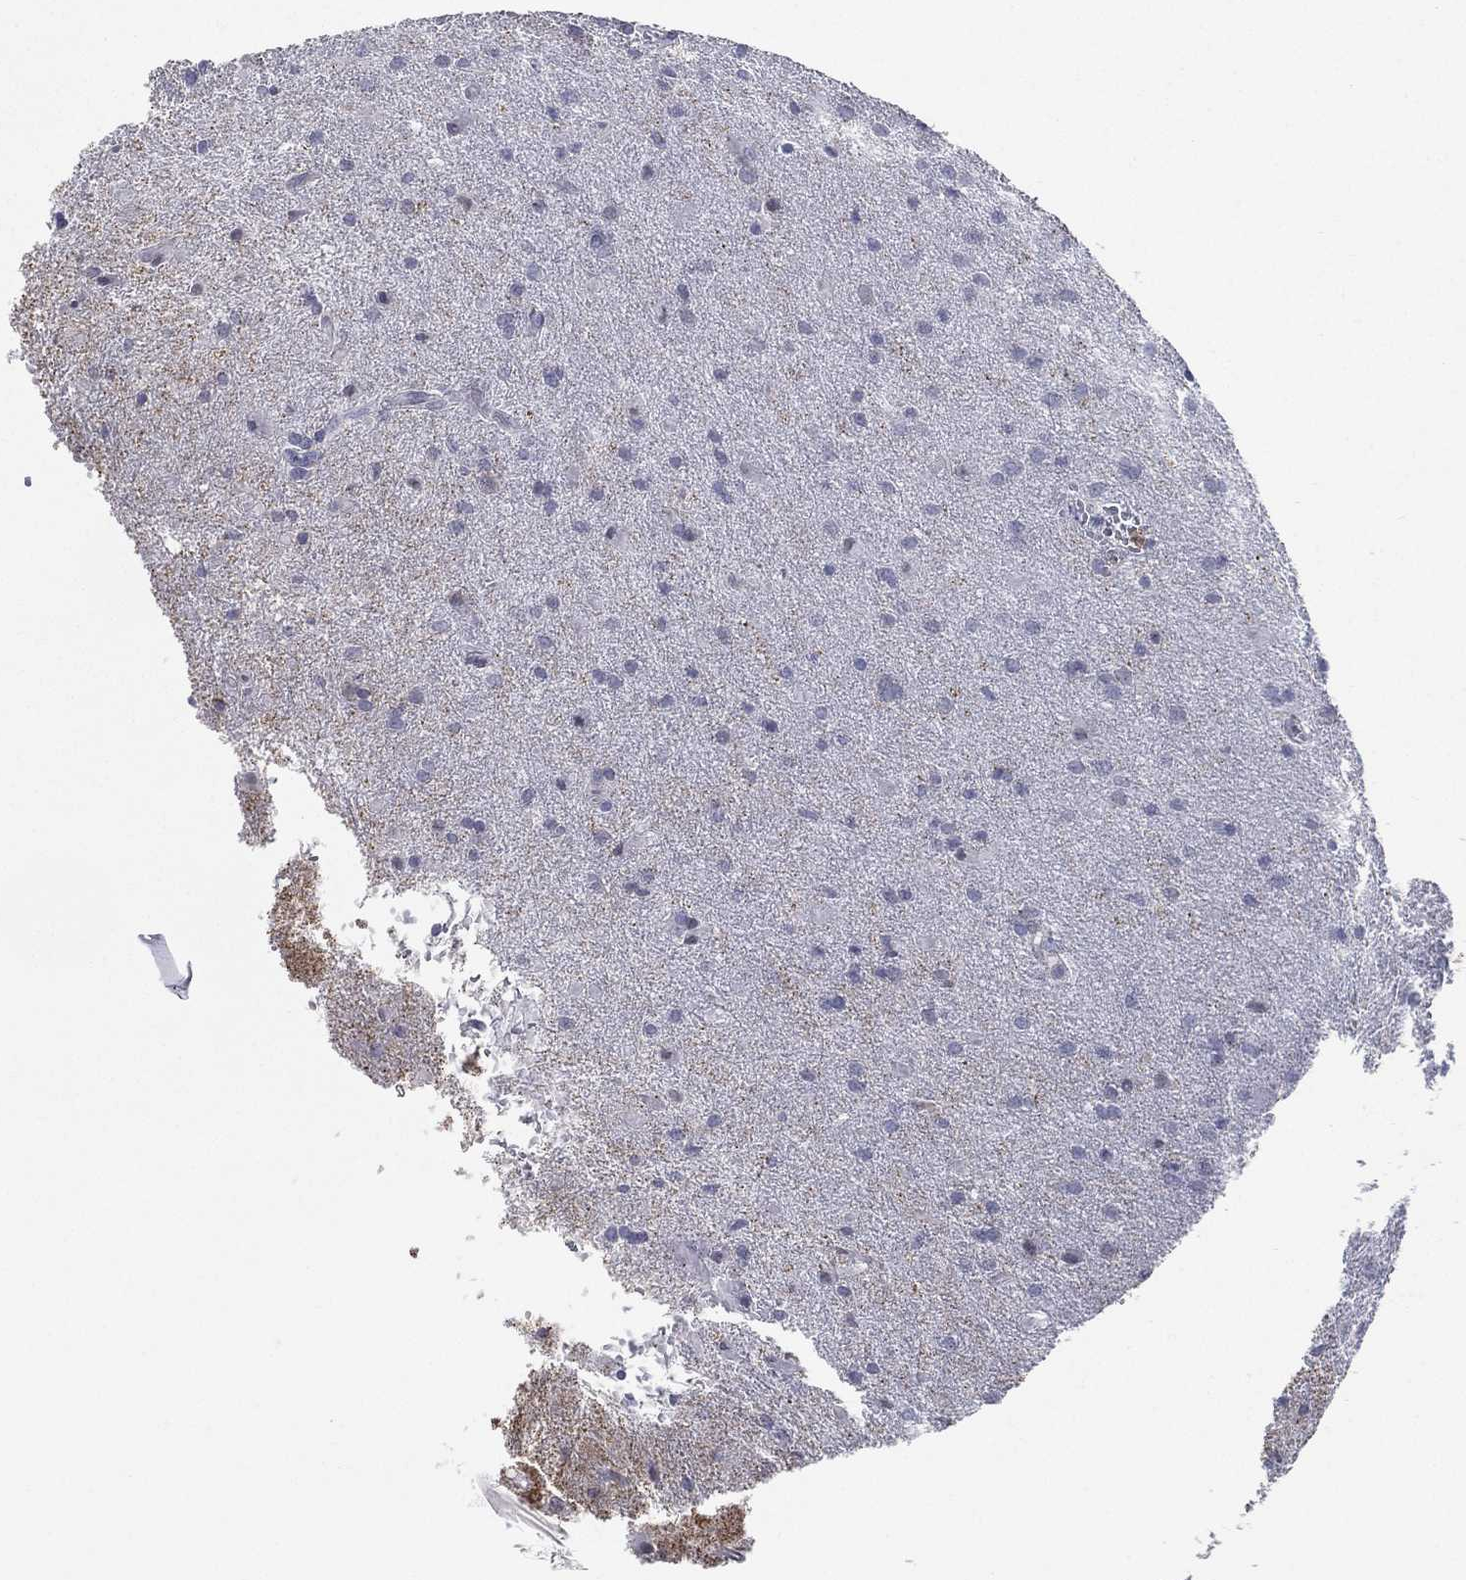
{"staining": {"intensity": "negative", "quantity": "none", "location": "none"}, "tissue": "glioma", "cell_type": "Tumor cells", "image_type": "cancer", "snomed": [{"axis": "morphology", "description": "Glioma, malignant, Low grade"}, {"axis": "topography", "description": "Brain"}], "caption": "The immunohistochemistry (IHC) photomicrograph has no significant positivity in tumor cells of malignant glioma (low-grade) tissue. (DAB (3,3'-diaminobenzidine) immunohistochemistry (IHC) with hematoxylin counter stain).", "gene": "EVI2B", "patient": {"sex": "male", "age": 58}}